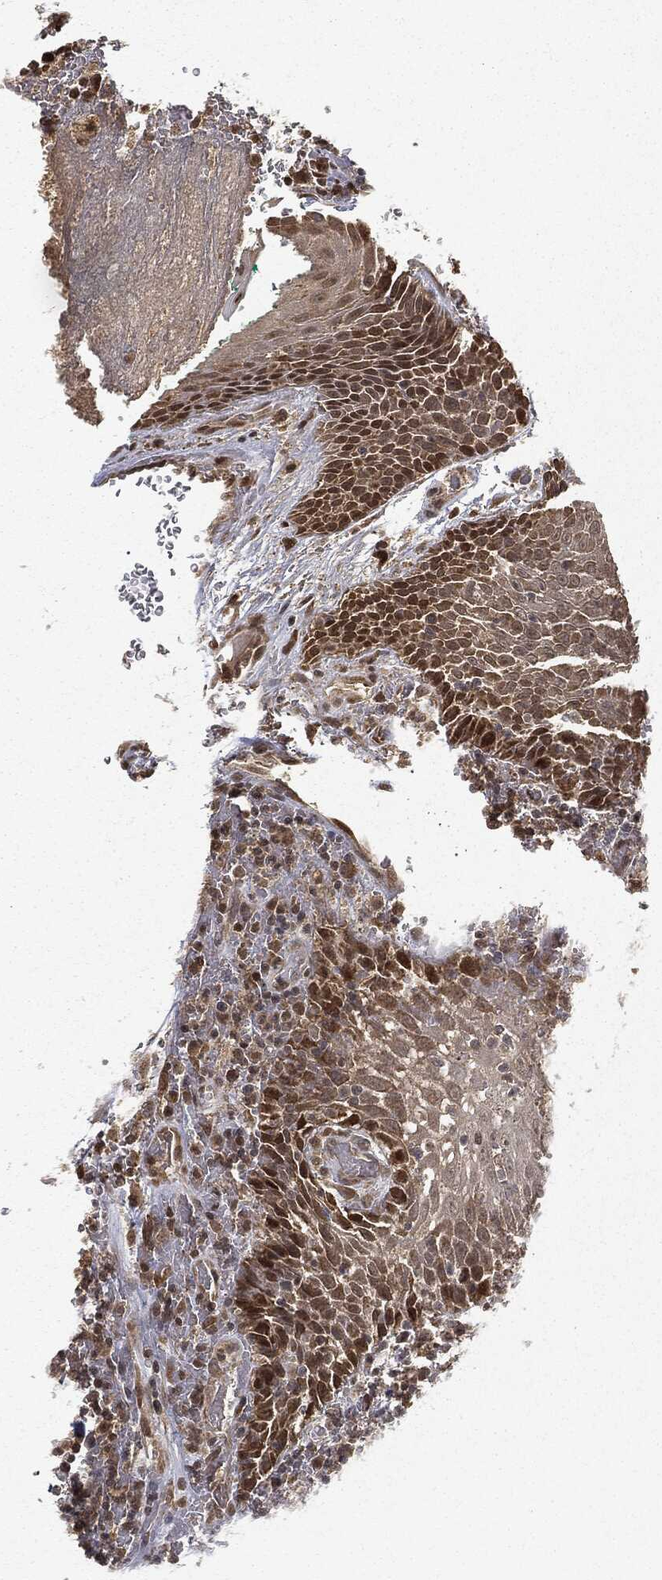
{"staining": {"intensity": "moderate", "quantity": "25%-75%", "location": "nuclear"}, "tissue": "head and neck cancer", "cell_type": "Tumor cells", "image_type": "cancer", "snomed": [{"axis": "morphology", "description": "Squamous cell carcinoma, NOS"}, {"axis": "topography", "description": "Head-Neck"}], "caption": "Head and neck cancer tissue reveals moderate nuclear expression in approximately 25%-75% of tumor cells (DAB IHC with brightfield microscopy, high magnification).", "gene": "ZNHIT6", "patient": {"sex": "male", "age": 69}}